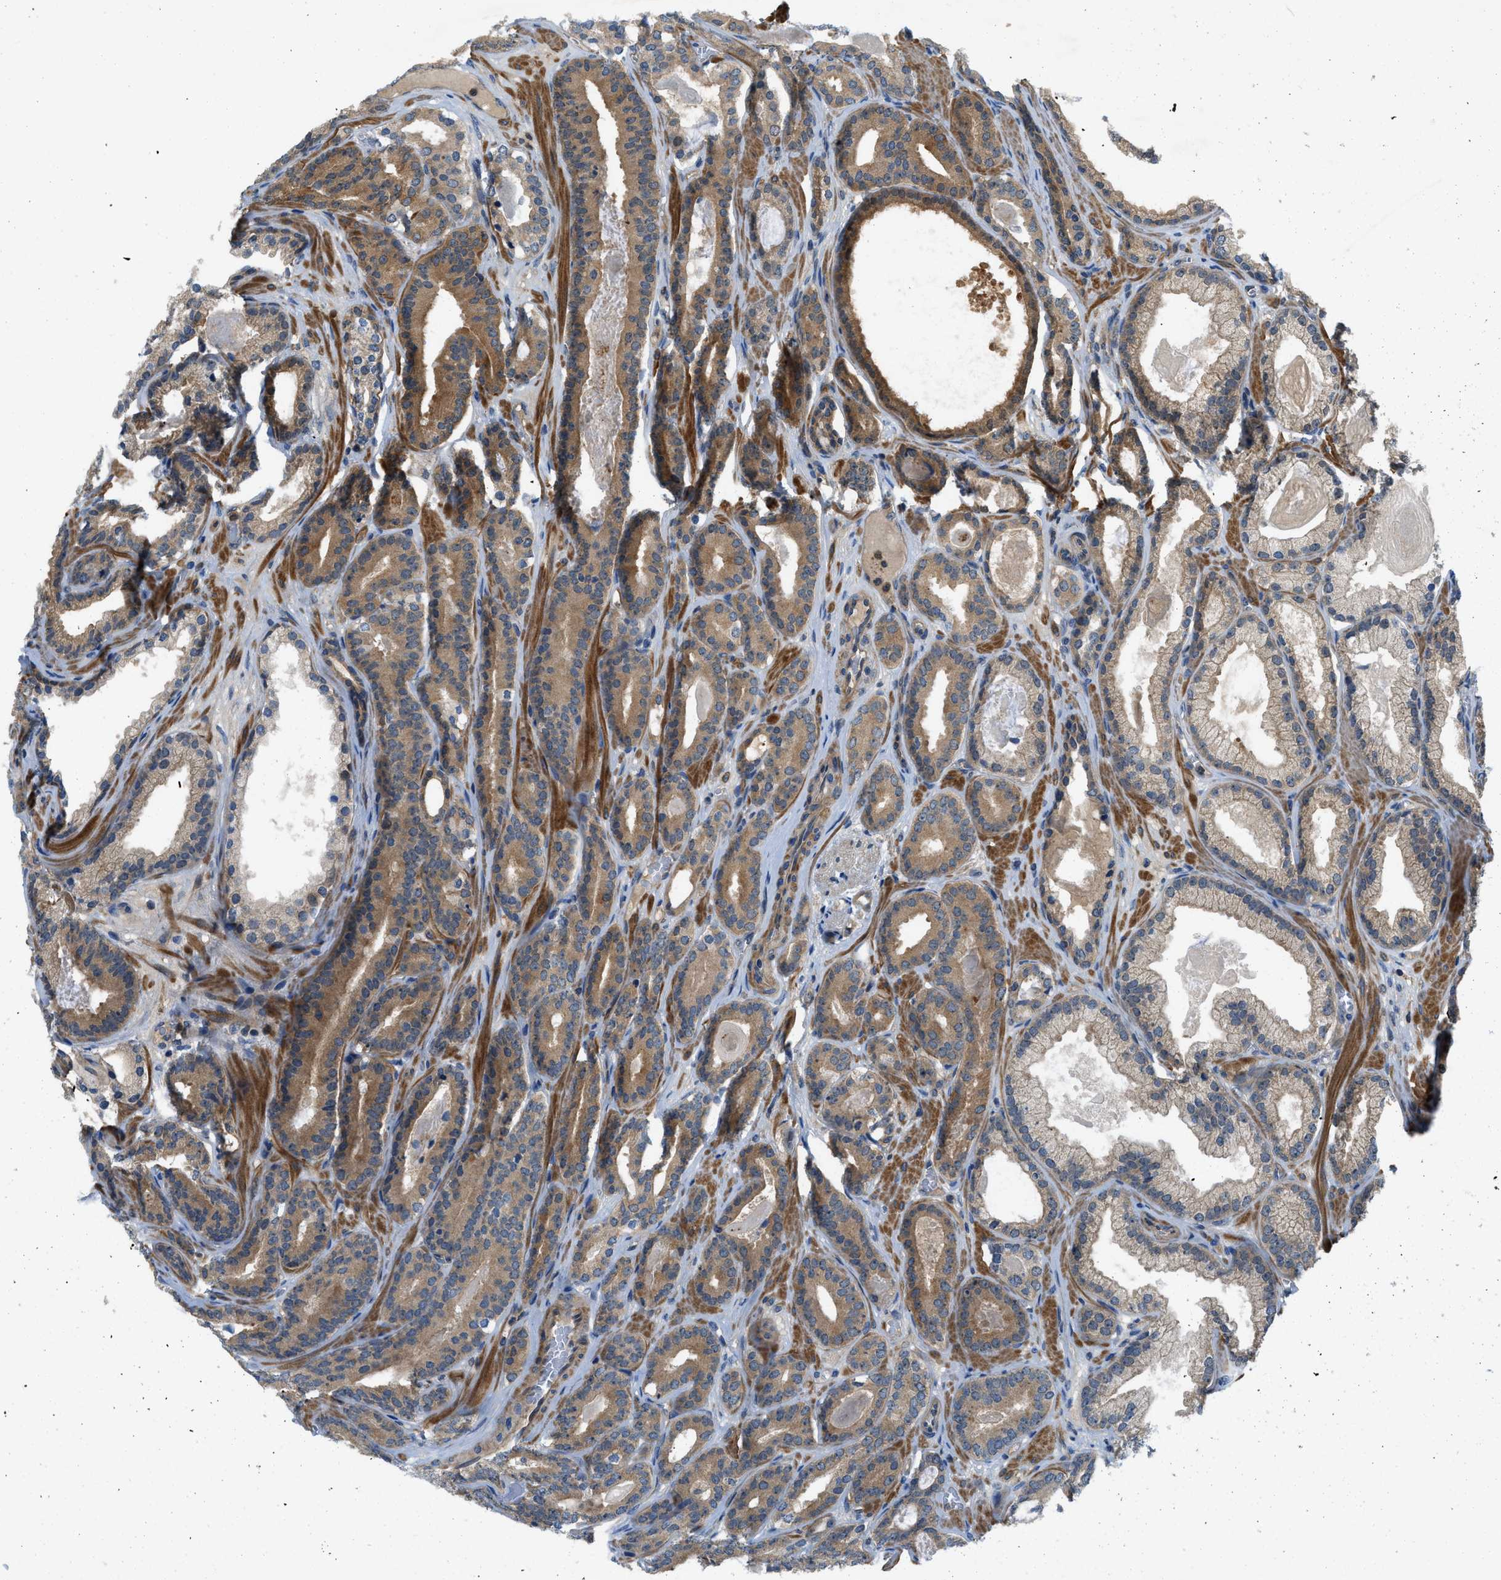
{"staining": {"intensity": "moderate", "quantity": ">75%", "location": "cytoplasmic/membranous"}, "tissue": "prostate cancer", "cell_type": "Tumor cells", "image_type": "cancer", "snomed": [{"axis": "morphology", "description": "Adenocarcinoma, High grade"}, {"axis": "topography", "description": "Prostate"}], "caption": "Immunohistochemical staining of human prostate cancer (high-grade adenocarcinoma) displays moderate cytoplasmic/membranous protein staining in approximately >75% of tumor cells.", "gene": "GPR31", "patient": {"sex": "male", "age": 60}}